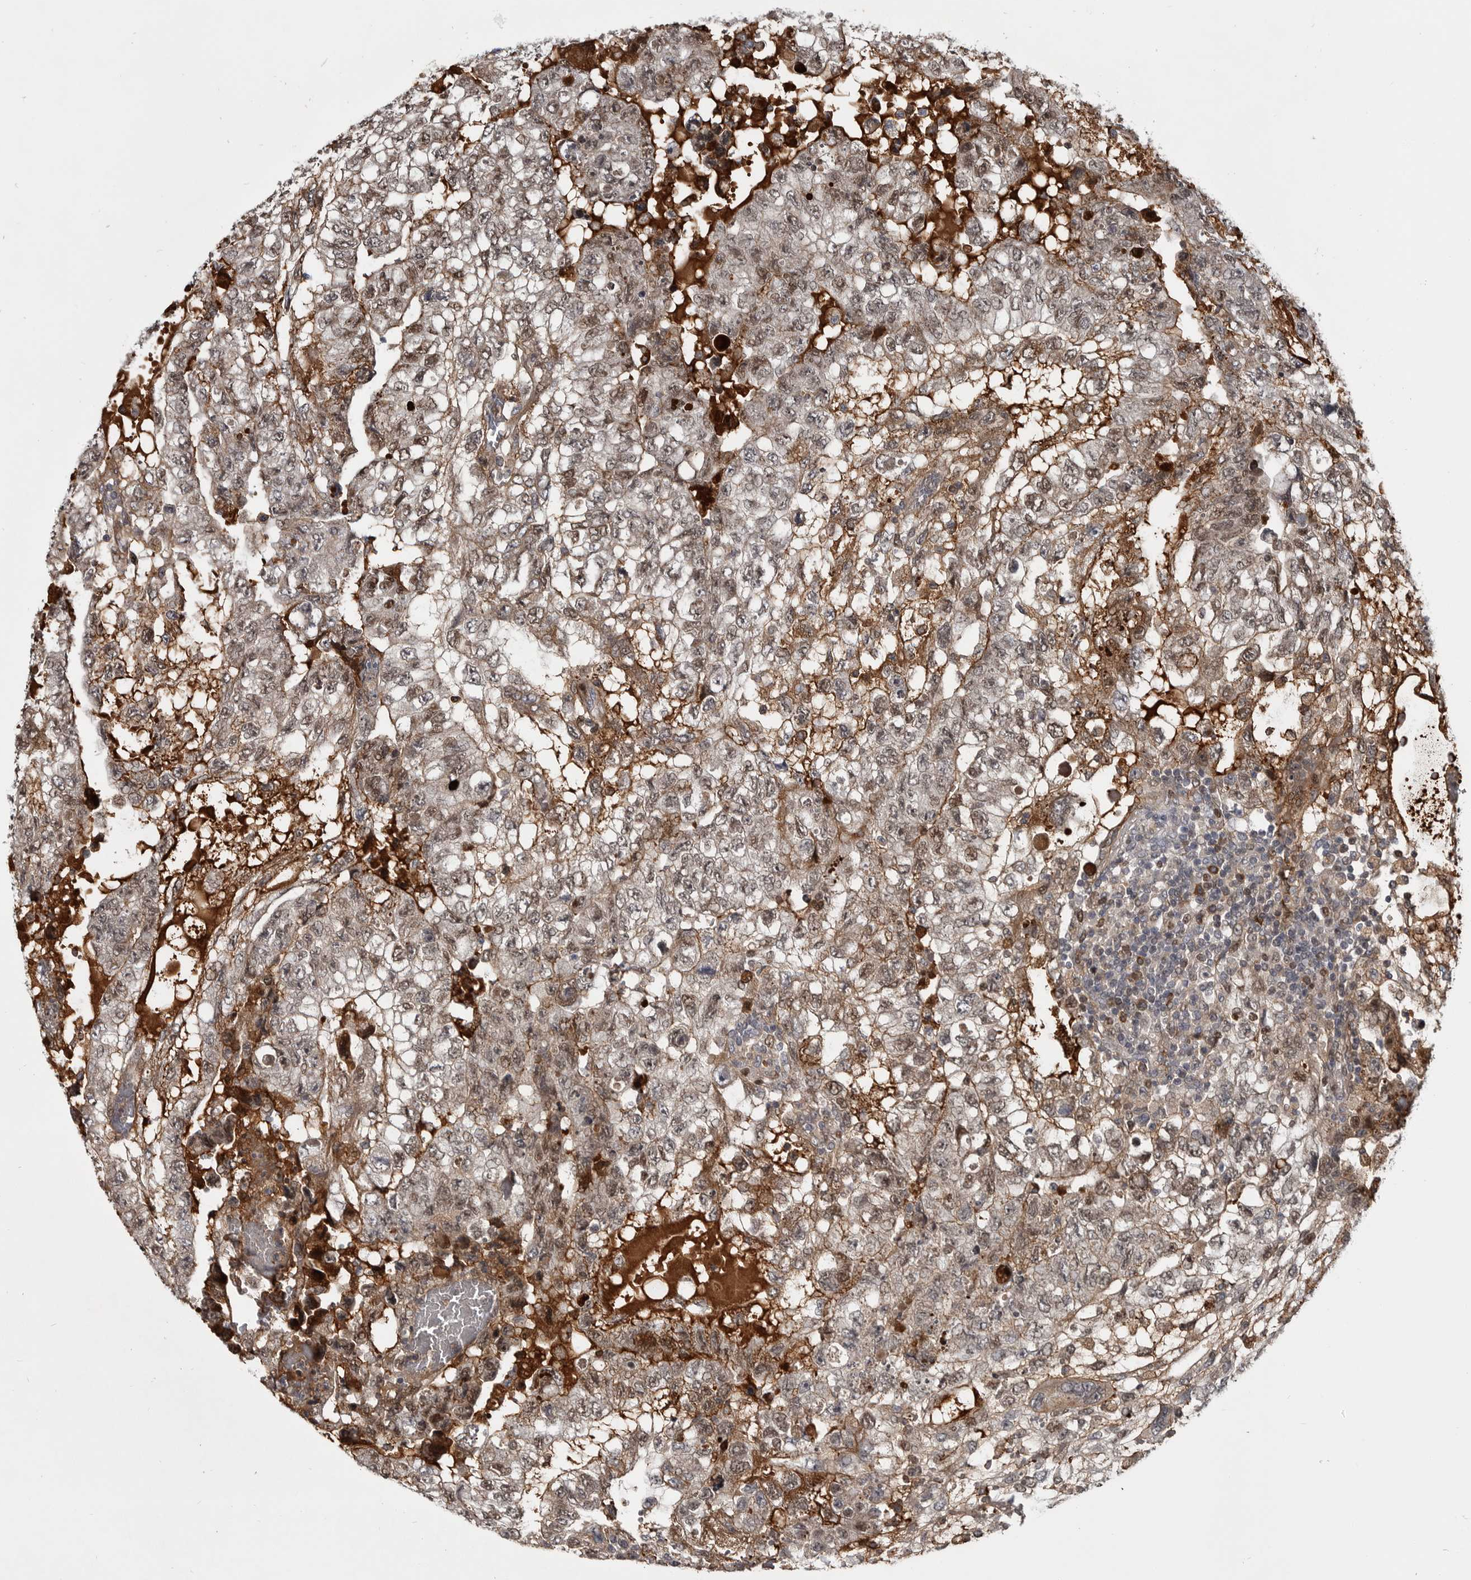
{"staining": {"intensity": "weak", "quantity": "<25%", "location": "nuclear"}, "tissue": "testis cancer", "cell_type": "Tumor cells", "image_type": "cancer", "snomed": [{"axis": "morphology", "description": "Carcinoma, Embryonal, NOS"}, {"axis": "topography", "description": "Testis"}], "caption": "This is an immunohistochemistry image of testis embryonal carcinoma. There is no expression in tumor cells.", "gene": "ZNF277", "patient": {"sex": "male", "age": 36}}